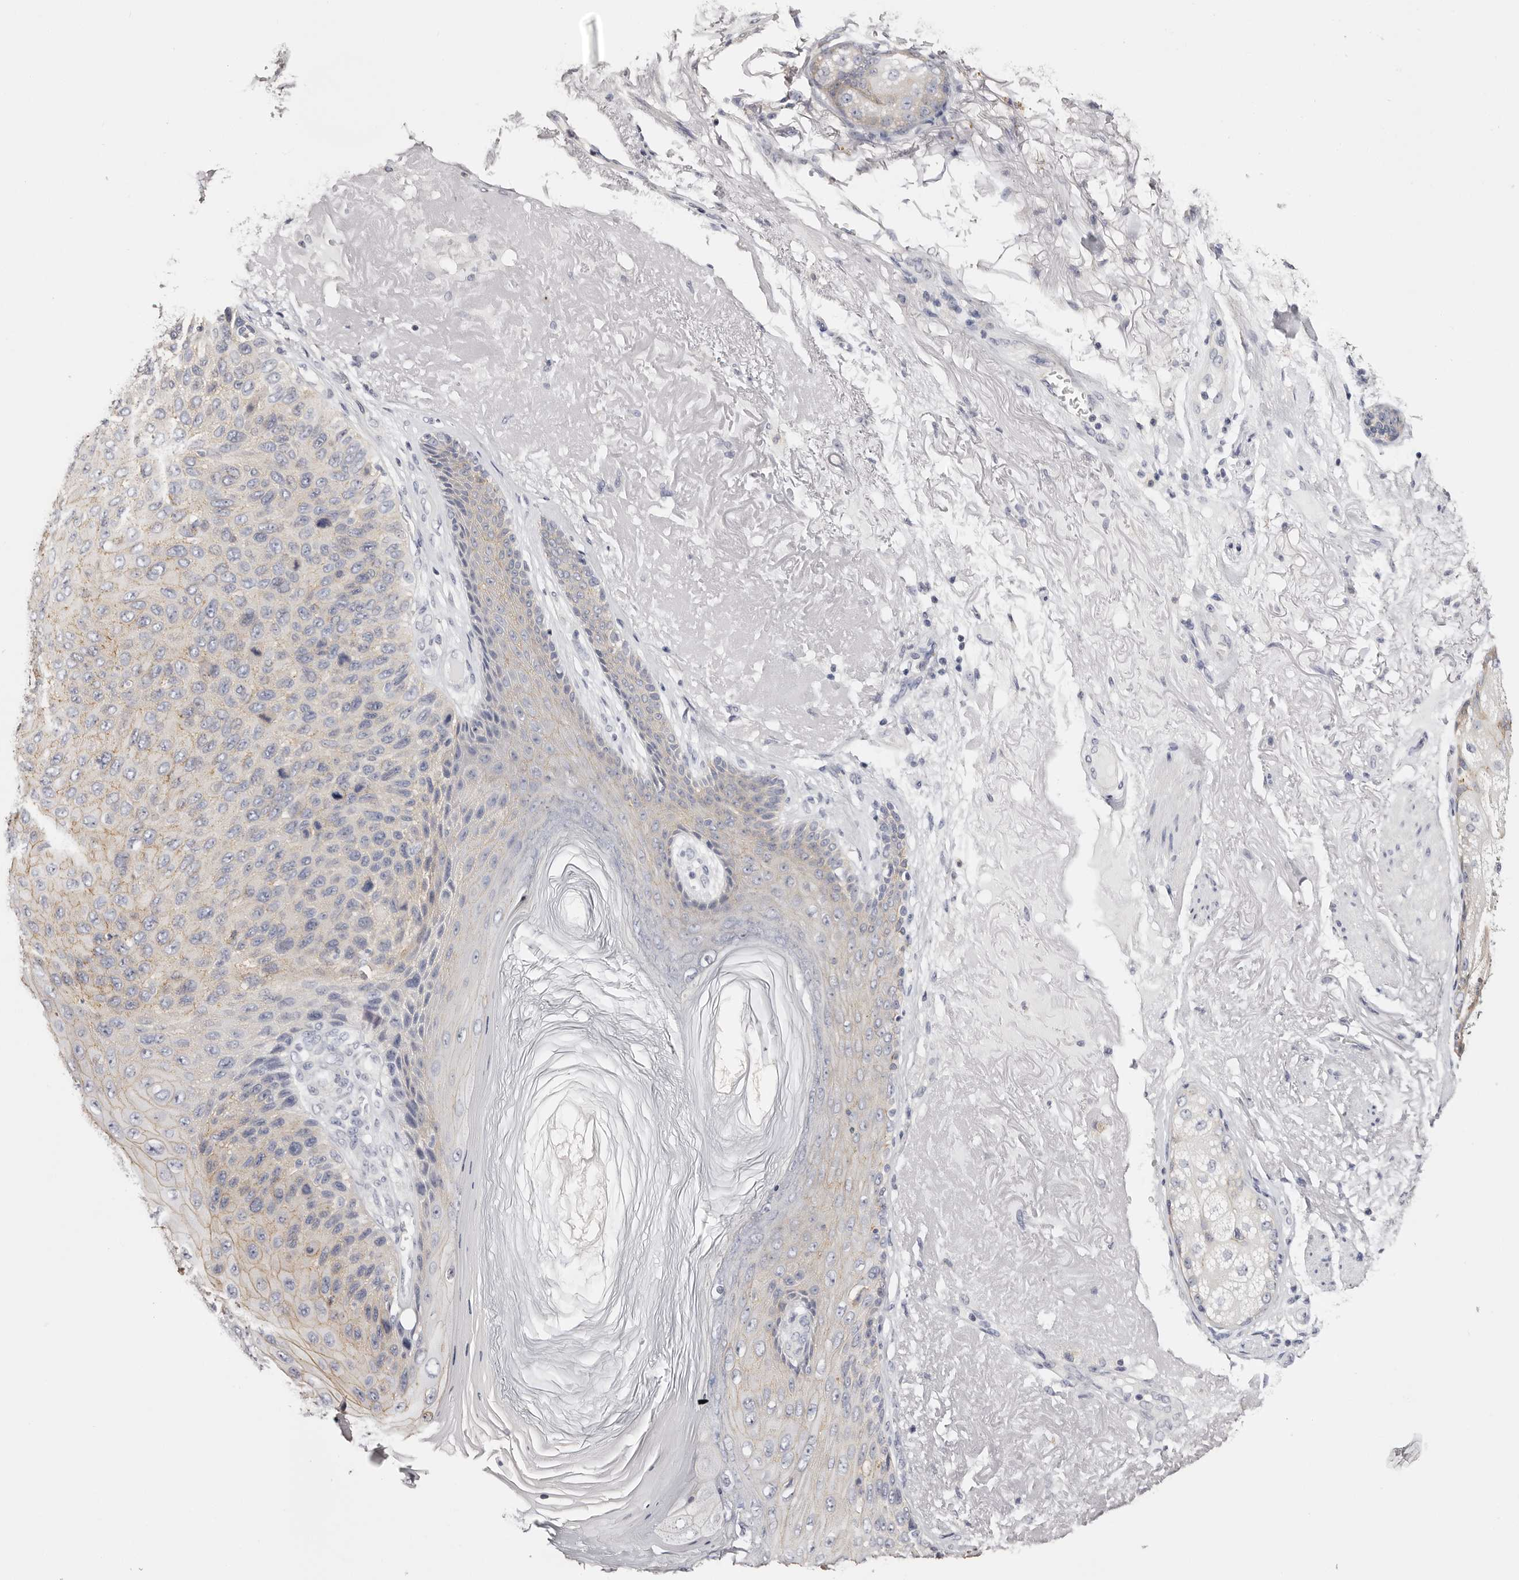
{"staining": {"intensity": "weak", "quantity": "<25%", "location": "cytoplasmic/membranous"}, "tissue": "skin cancer", "cell_type": "Tumor cells", "image_type": "cancer", "snomed": [{"axis": "morphology", "description": "Squamous cell carcinoma, NOS"}, {"axis": "topography", "description": "Skin"}], "caption": "Image shows no protein staining in tumor cells of skin squamous cell carcinoma tissue.", "gene": "ROM1", "patient": {"sex": "female", "age": 88}}